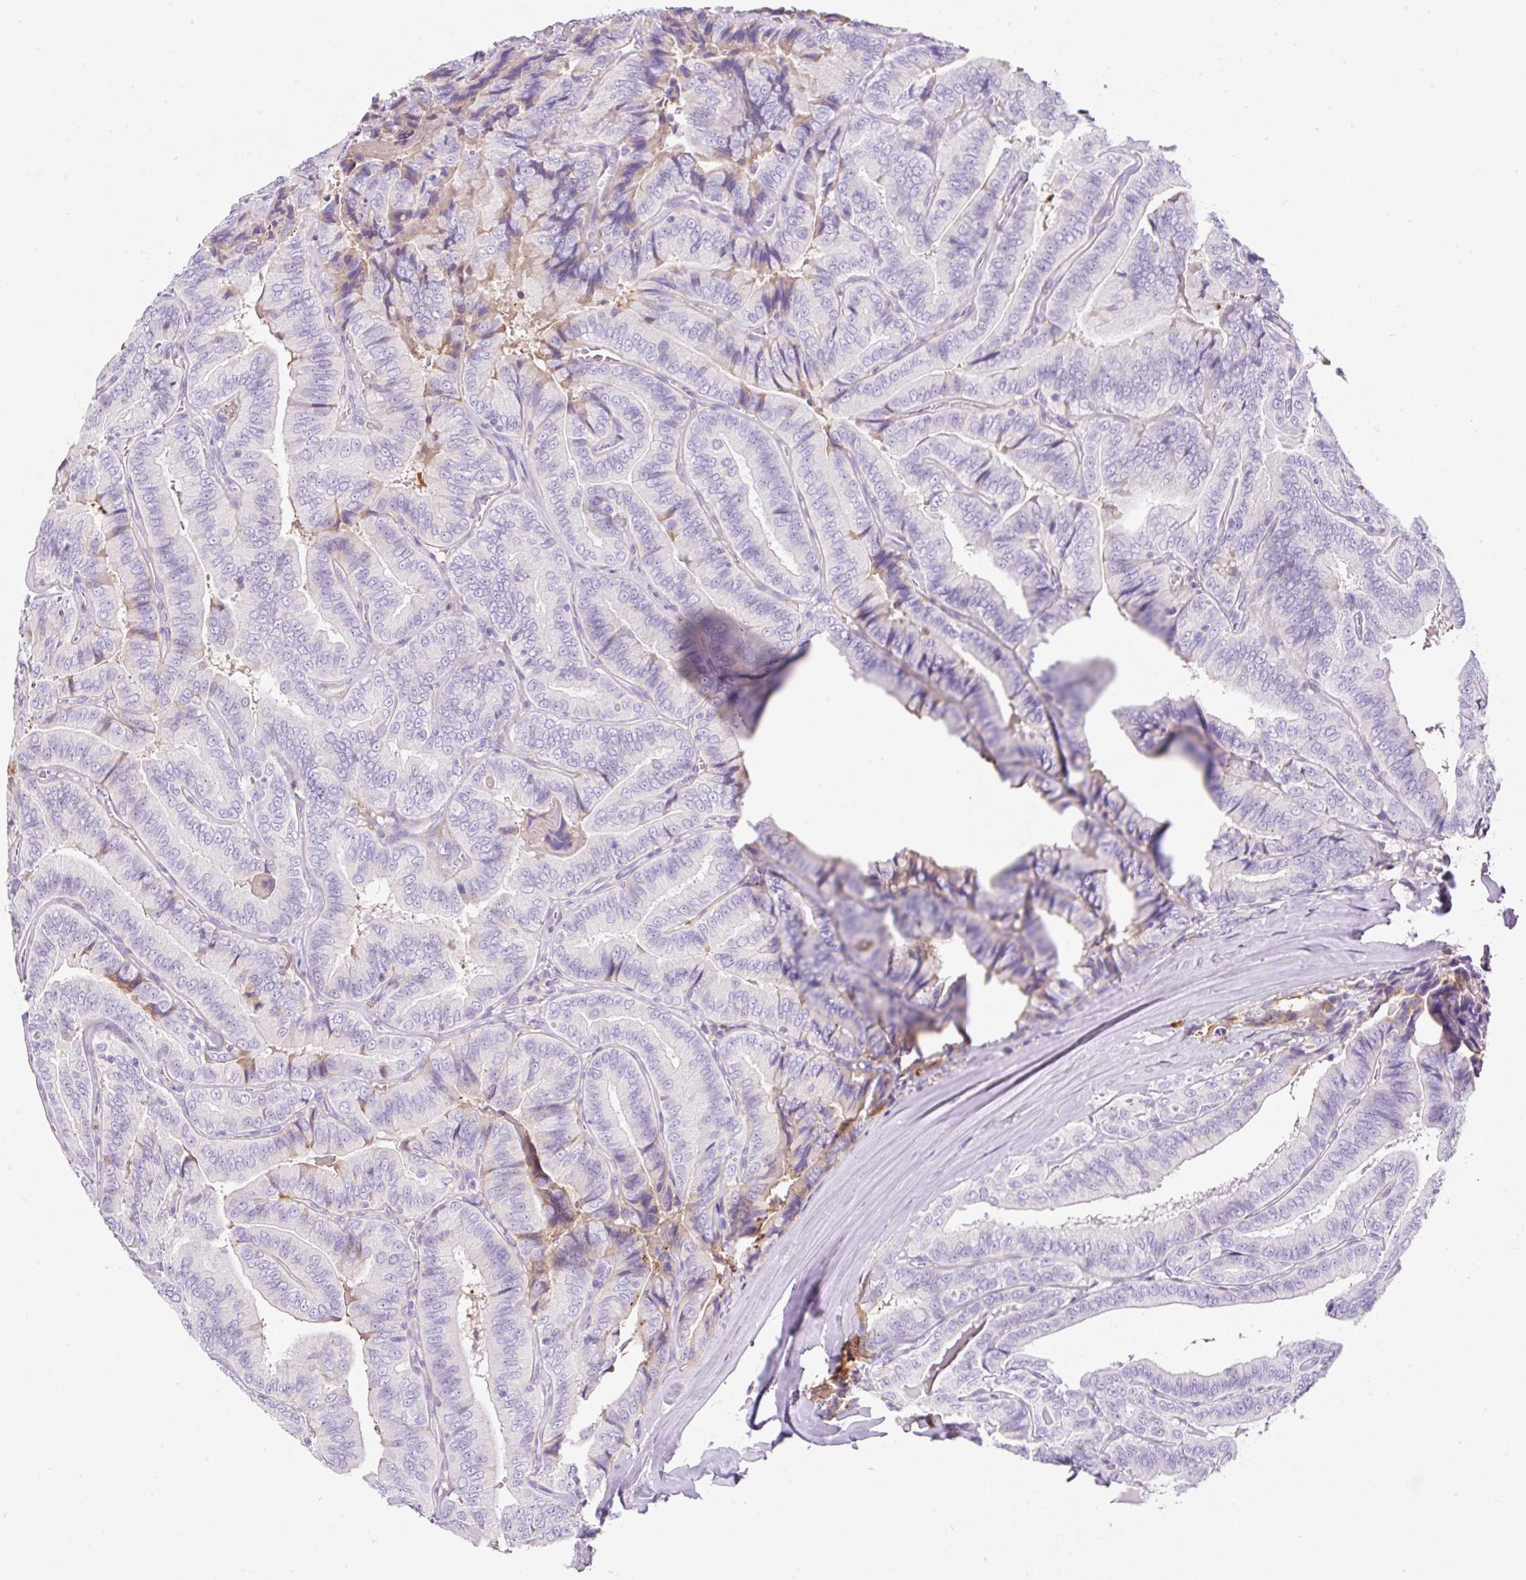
{"staining": {"intensity": "negative", "quantity": "none", "location": "none"}, "tissue": "thyroid cancer", "cell_type": "Tumor cells", "image_type": "cancer", "snomed": [{"axis": "morphology", "description": "Papillary adenocarcinoma, NOS"}, {"axis": "topography", "description": "Thyroid gland"}], "caption": "This is an immunohistochemistry (IHC) micrograph of thyroid cancer (papillary adenocarcinoma). There is no positivity in tumor cells.", "gene": "TDRD15", "patient": {"sex": "male", "age": 61}}